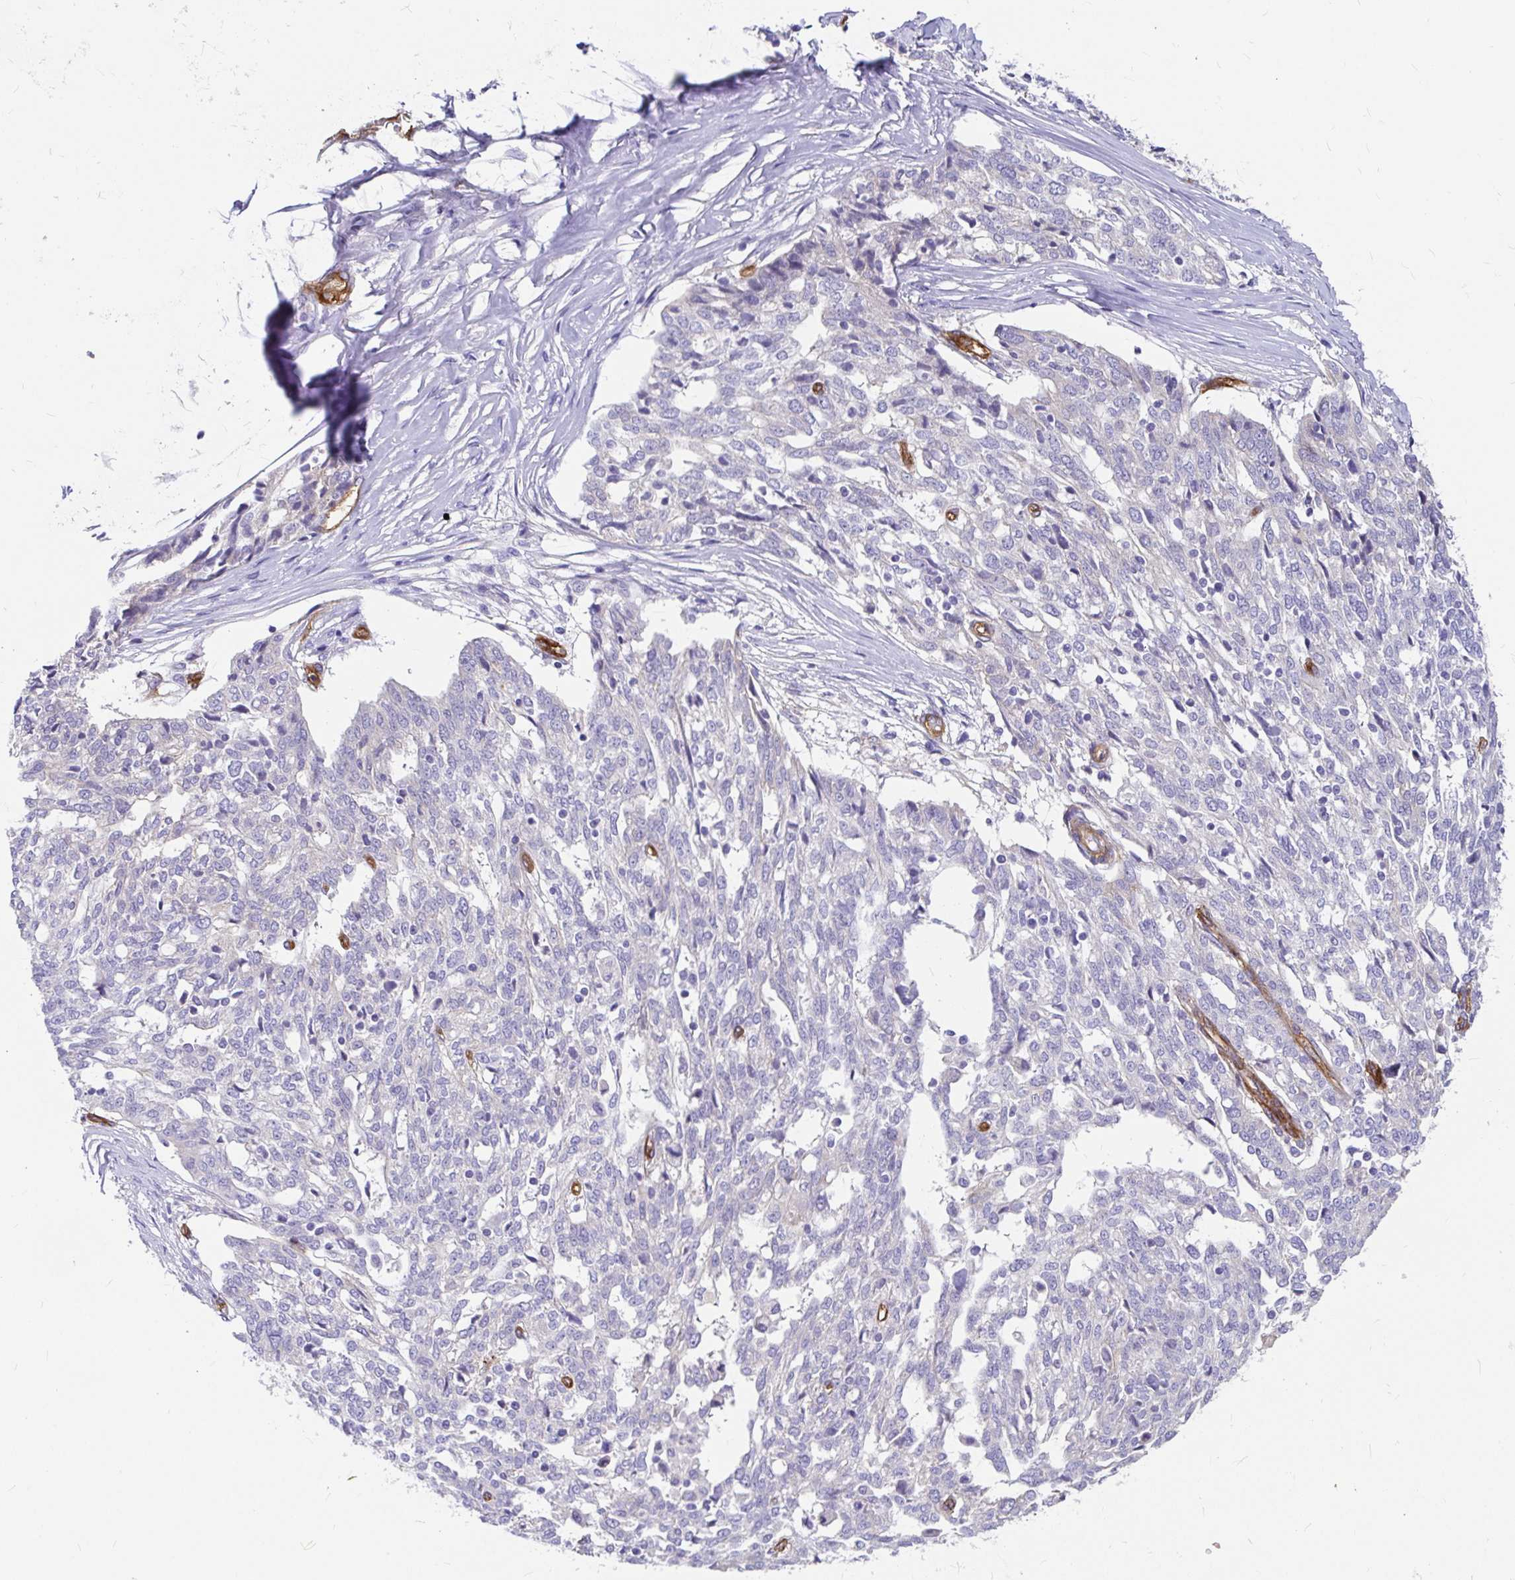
{"staining": {"intensity": "negative", "quantity": "none", "location": "none"}, "tissue": "ovarian cancer", "cell_type": "Tumor cells", "image_type": "cancer", "snomed": [{"axis": "morphology", "description": "Cystadenocarcinoma, serous, NOS"}, {"axis": "topography", "description": "Ovary"}], "caption": "Immunohistochemistry (IHC) micrograph of neoplastic tissue: ovarian serous cystadenocarcinoma stained with DAB reveals no significant protein expression in tumor cells.", "gene": "MYO1B", "patient": {"sex": "female", "age": 67}}